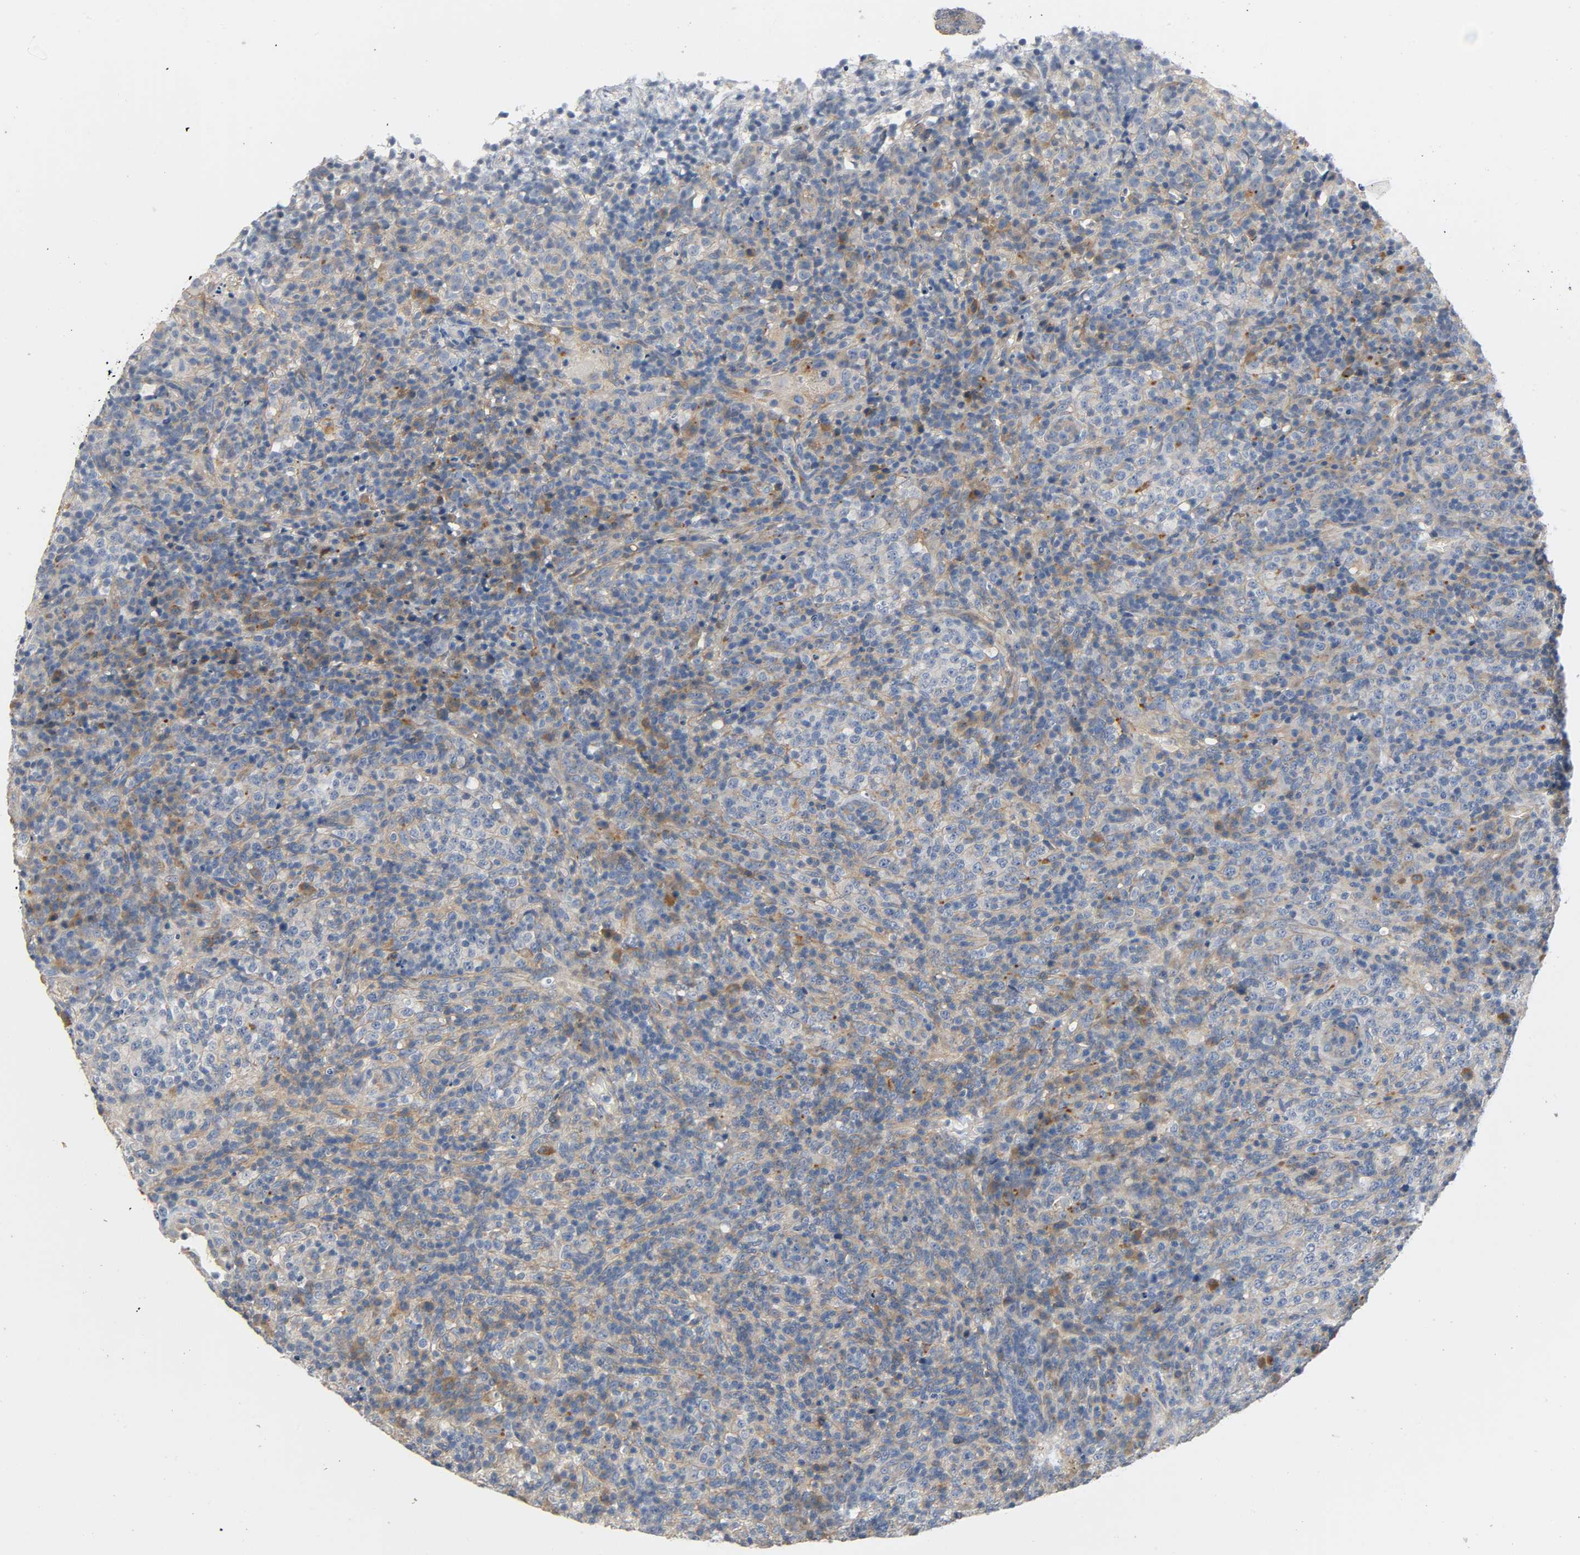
{"staining": {"intensity": "moderate", "quantity": "25%-75%", "location": "cytoplasmic/membranous"}, "tissue": "lymphoma", "cell_type": "Tumor cells", "image_type": "cancer", "snomed": [{"axis": "morphology", "description": "Malignant lymphoma, non-Hodgkin's type, High grade"}, {"axis": "topography", "description": "Lymph node"}], "caption": "Immunohistochemistry (IHC) of human high-grade malignant lymphoma, non-Hodgkin's type demonstrates medium levels of moderate cytoplasmic/membranous staining in about 25%-75% of tumor cells.", "gene": "ARPC1A", "patient": {"sex": "female", "age": 76}}